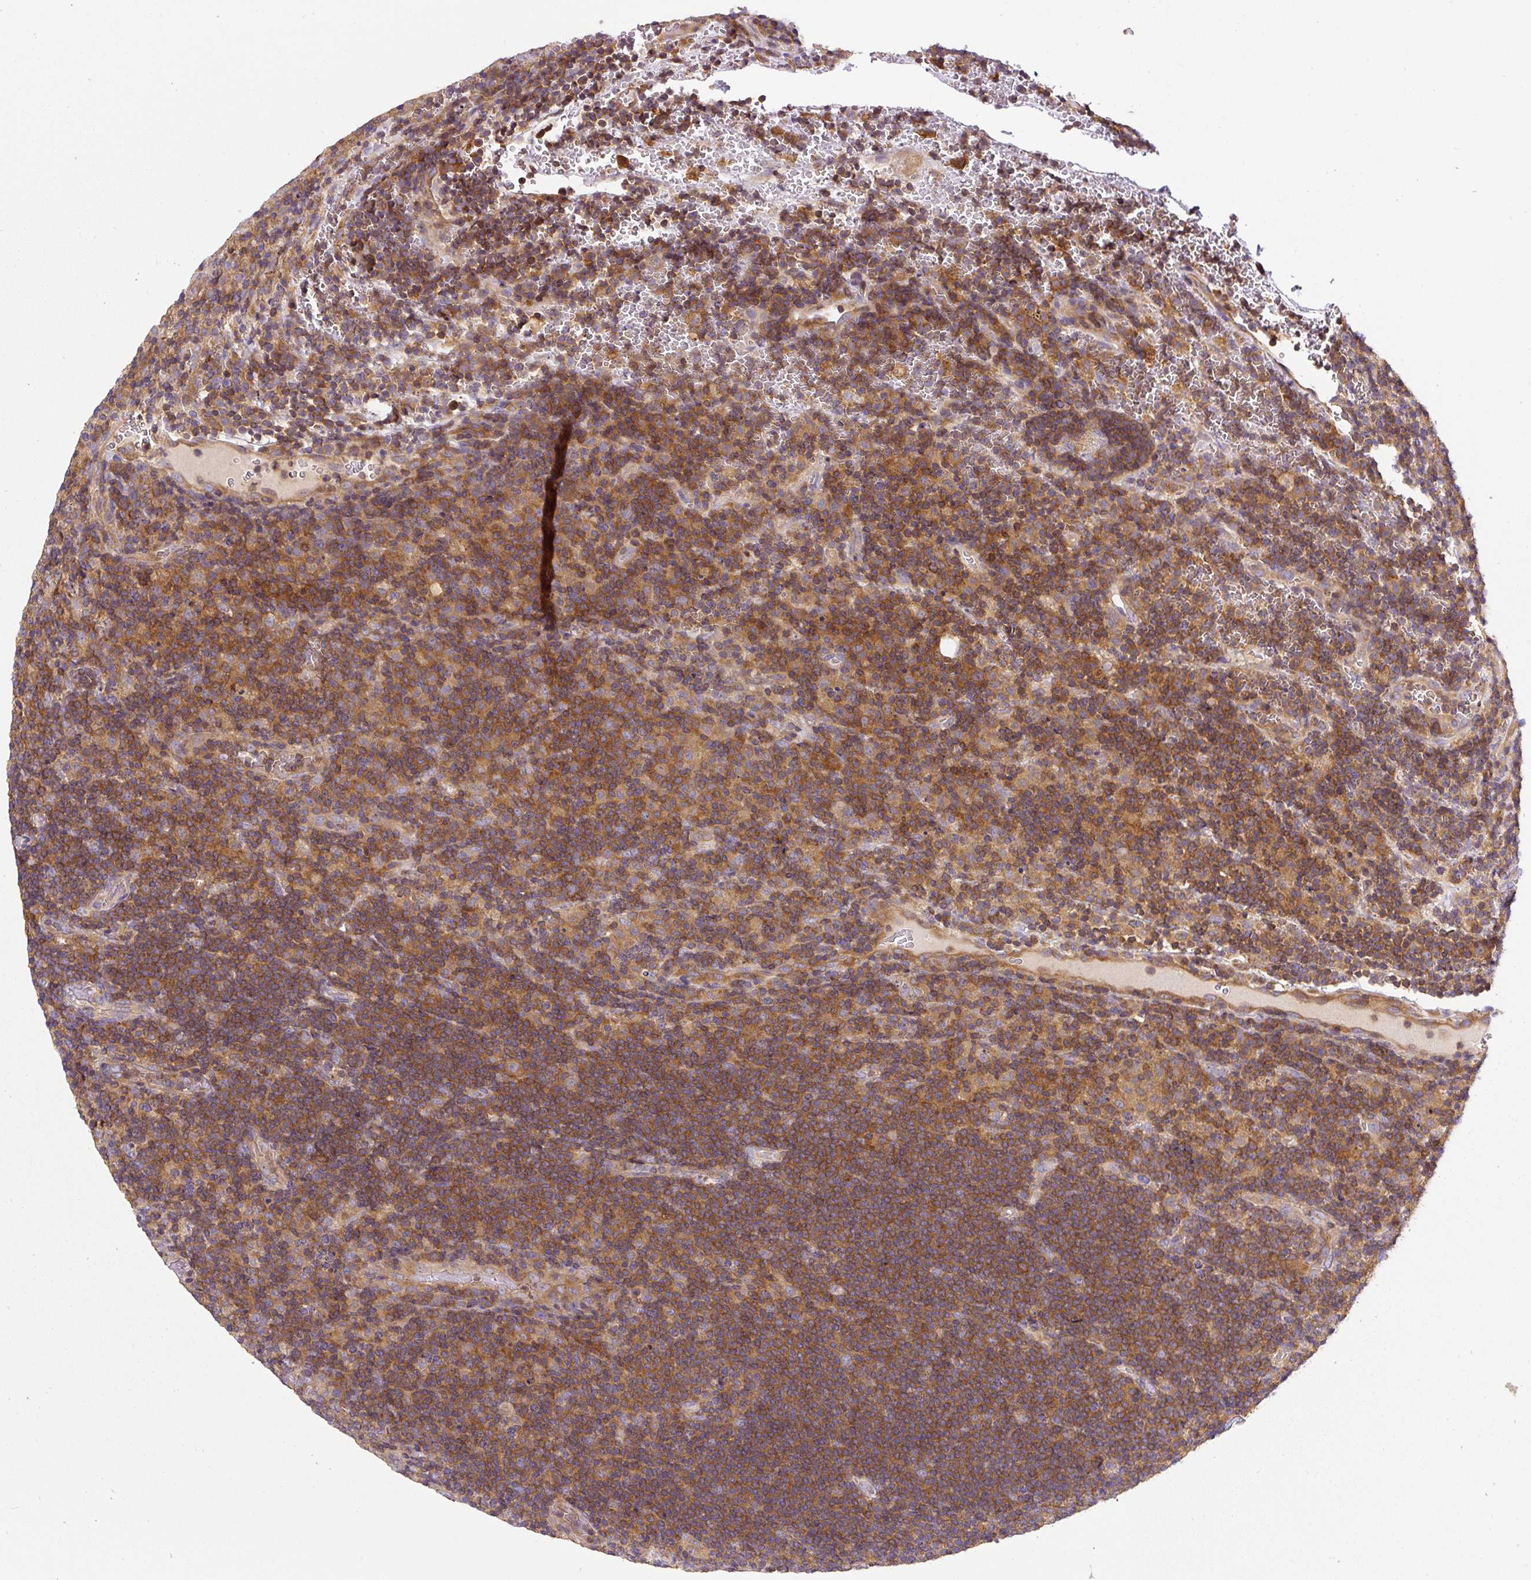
{"staining": {"intensity": "weak", "quantity": ">75%", "location": "cytoplasmic/membranous"}, "tissue": "lymphoma", "cell_type": "Tumor cells", "image_type": "cancer", "snomed": [{"axis": "morphology", "description": "Hodgkin's disease, NOS"}, {"axis": "topography", "description": "Lymph node"}], "caption": "DAB immunohistochemical staining of human Hodgkin's disease reveals weak cytoplasmic/membranous protein expression in about >75% of tumor cells. Using DAB (3,3'-diaminobenzidine) (brown) and hematoxylin (blue) stains, captured at high magnification using brightfield microscopy.", "gene": "CCDC28A", "patient": {"sex": "female", "age": 57}}